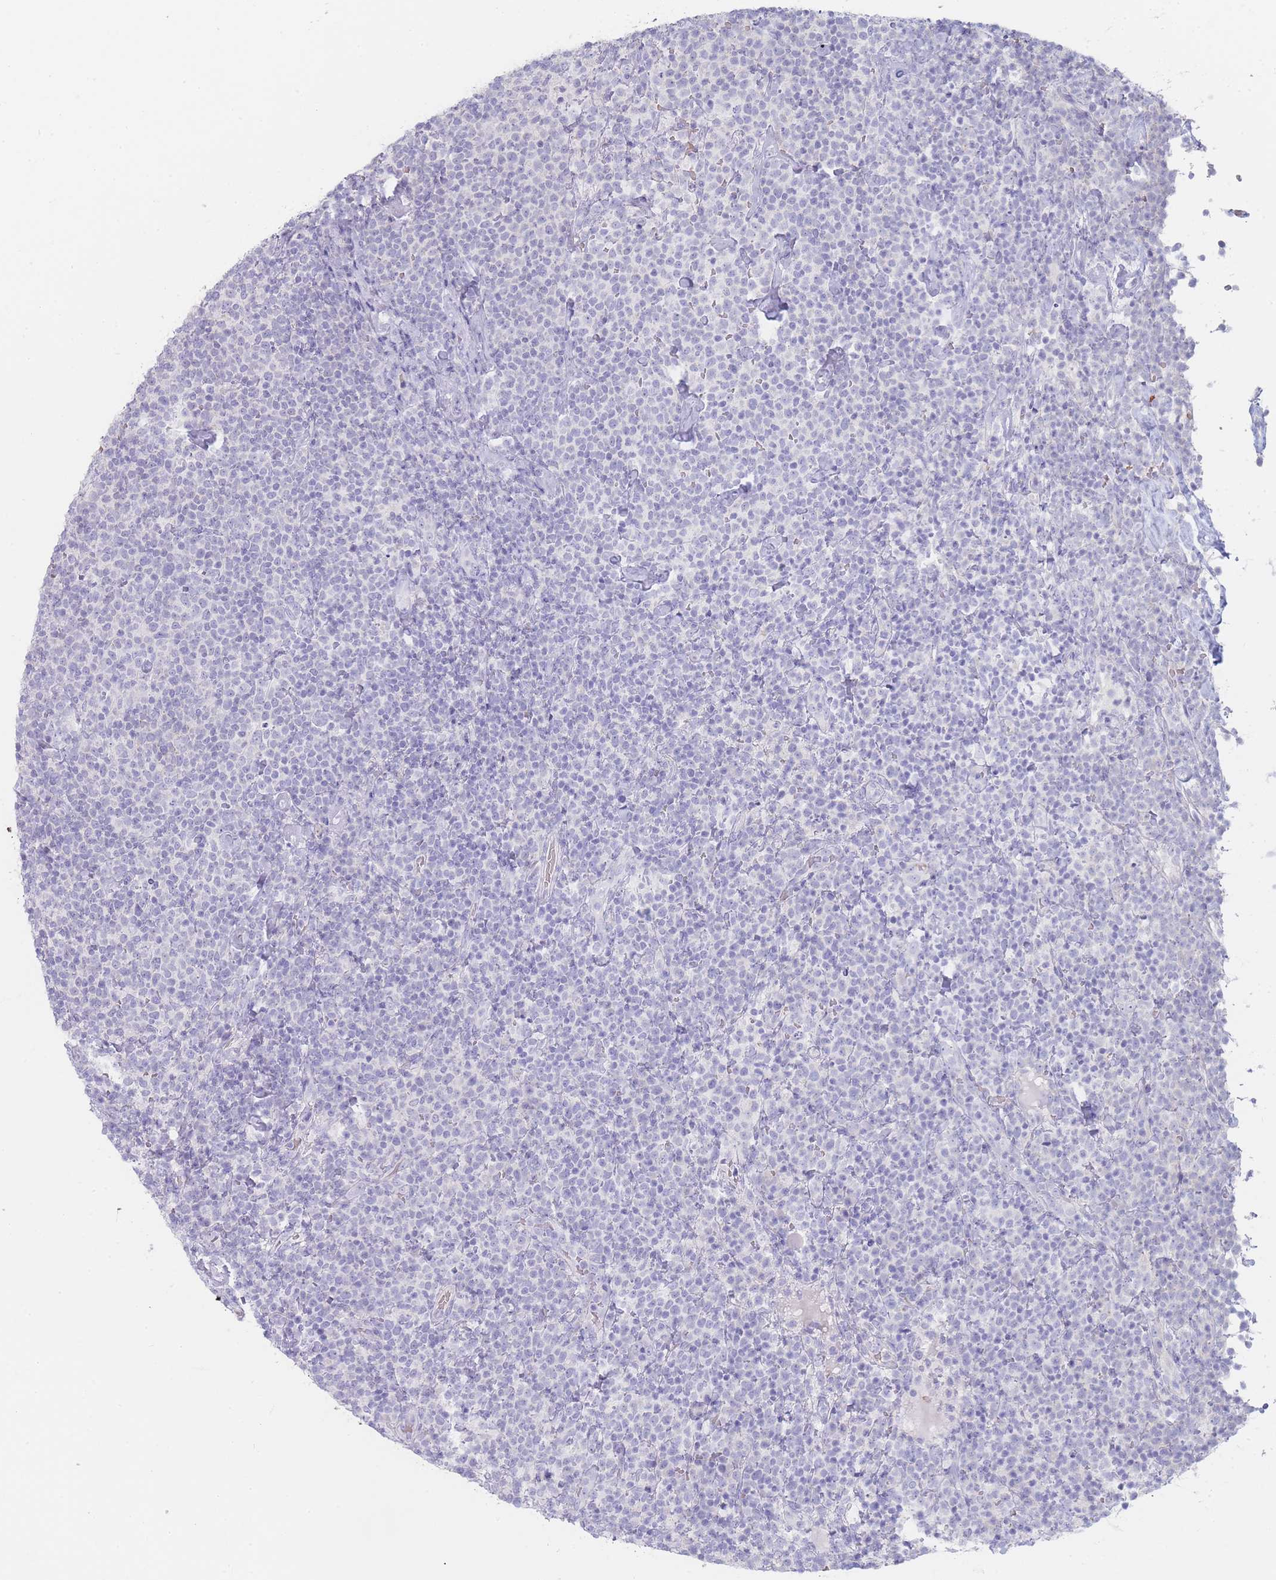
{"staining": {"intensity": "negative", "quantity": "none", "location": "none"}, "tissue": "lymphoma", "cell_type": "Tumor cells", "image_type": "cancer", "snomed": [{"axis": "morphology", "description": "Malignant lymphoma, non-Hodgkin's type, High grade"}, {"axis": "topography", "description": "Lymph node"}], "caption": "Immunohistochemical staining of human high-grade malignant lymphoma, non-Hodgkin's type demonstrates no significant positivity in tumor cells. The staining is performed using DAB (3,3'-diaminobenzidine) brown chromogen with nuclei counter-stained in using hematoxylin.", "gene": "HBG2", "patient": {"sex": "male", "age": 61}}